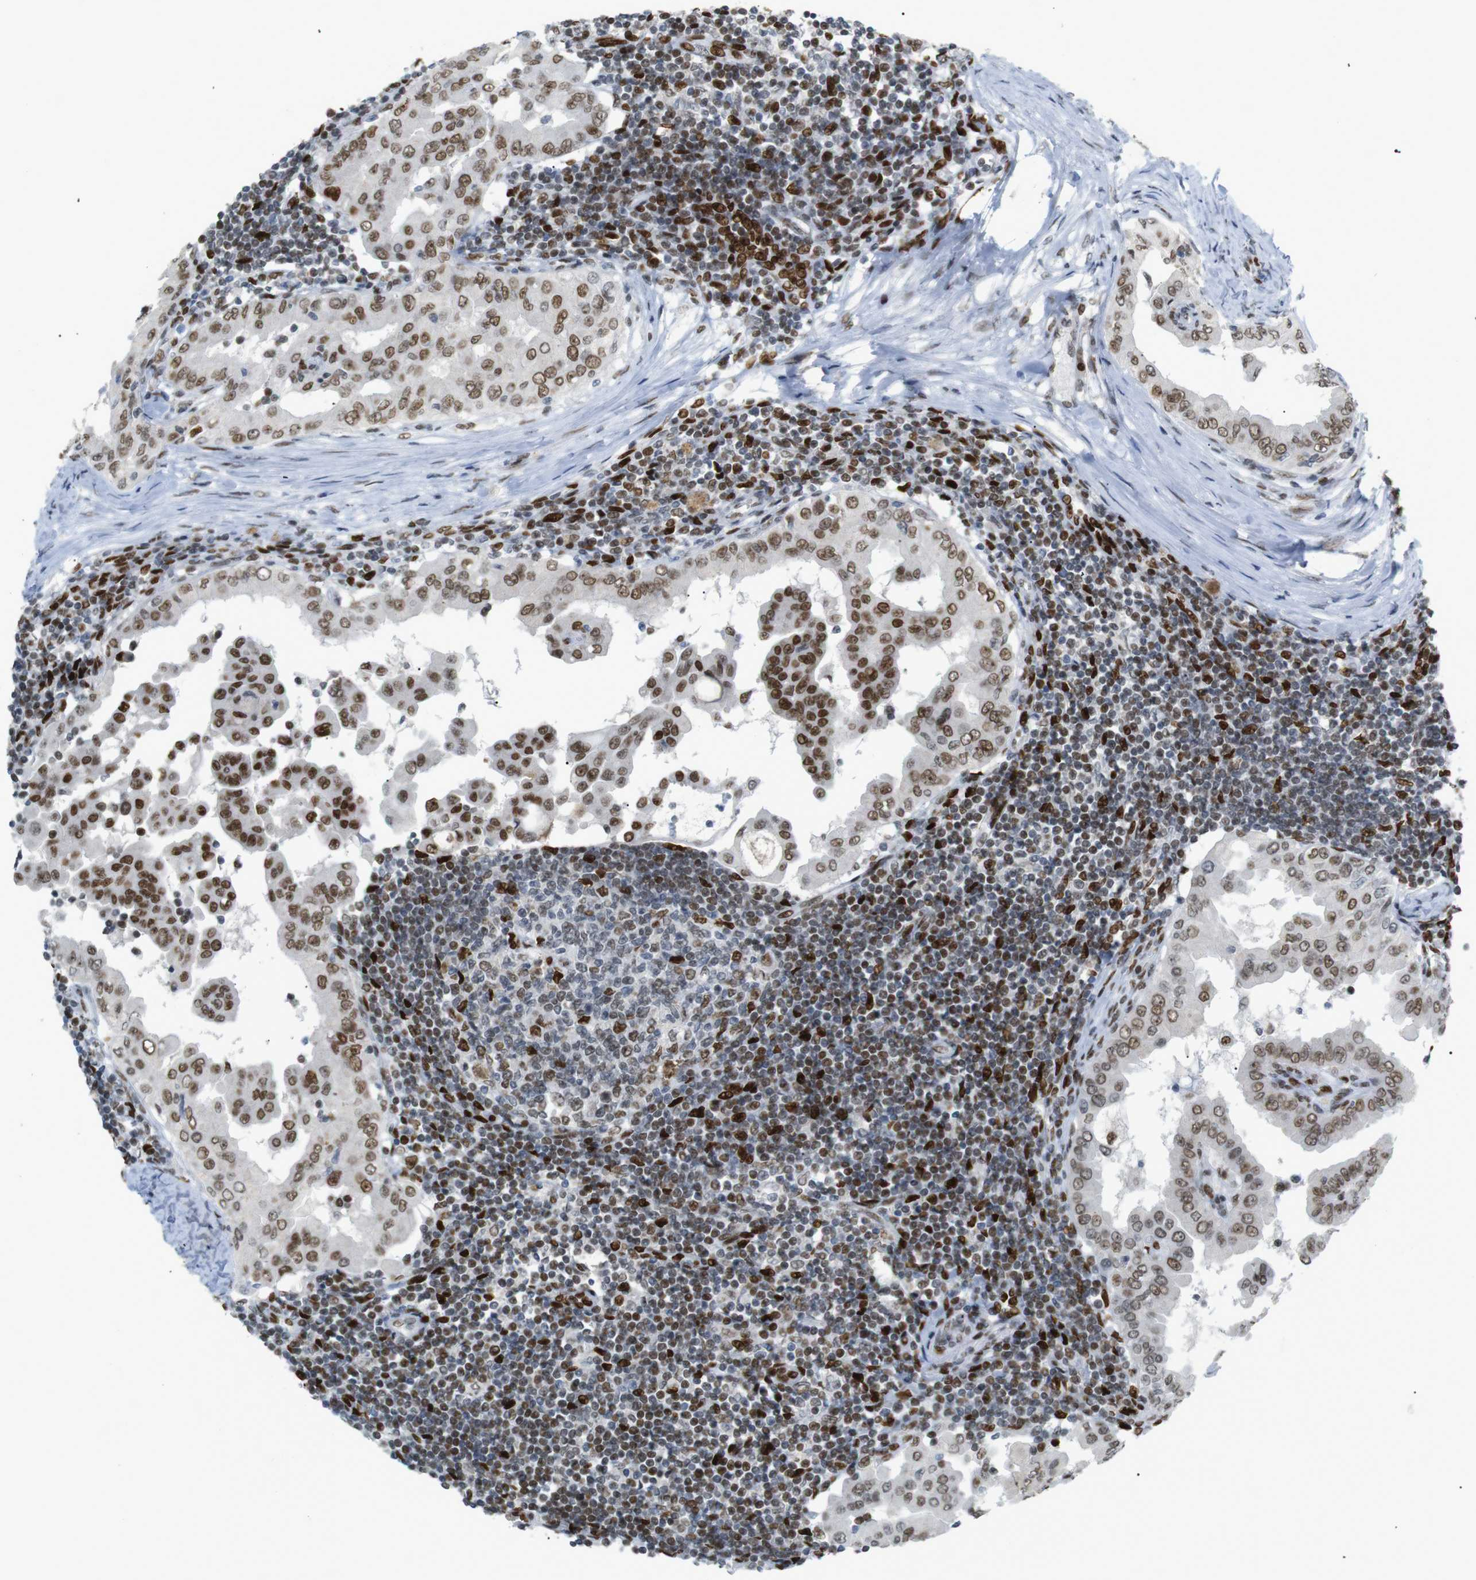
{"staining": {"intensity": "moderate", "quantity": ">75%", "location": "nuclear"}, "tissue": "thyroid cancer", "cell_type": "Tumor cells", "image_type": "cancer", "snomed": [{"axis": "morphology", "description": "Papillary adenocarcinoma, NOS"}, {"axis": "topography", "description": "Thyroid gland"}], "caption": "Immunohistochemistry staining of thyroid cancer, which displays medium levels of moderate nuclear staining in approximately >75% of tumor cells indicating moderate nuclear protein expression. The staining was performed using DAB (3,3'-diaminobenzidine) (brown) for protein detection and nuclei were counterstained in hematoxylin (blue).", "gene": "RIOX2", "patient": {"sex": "male", "age": 33}}